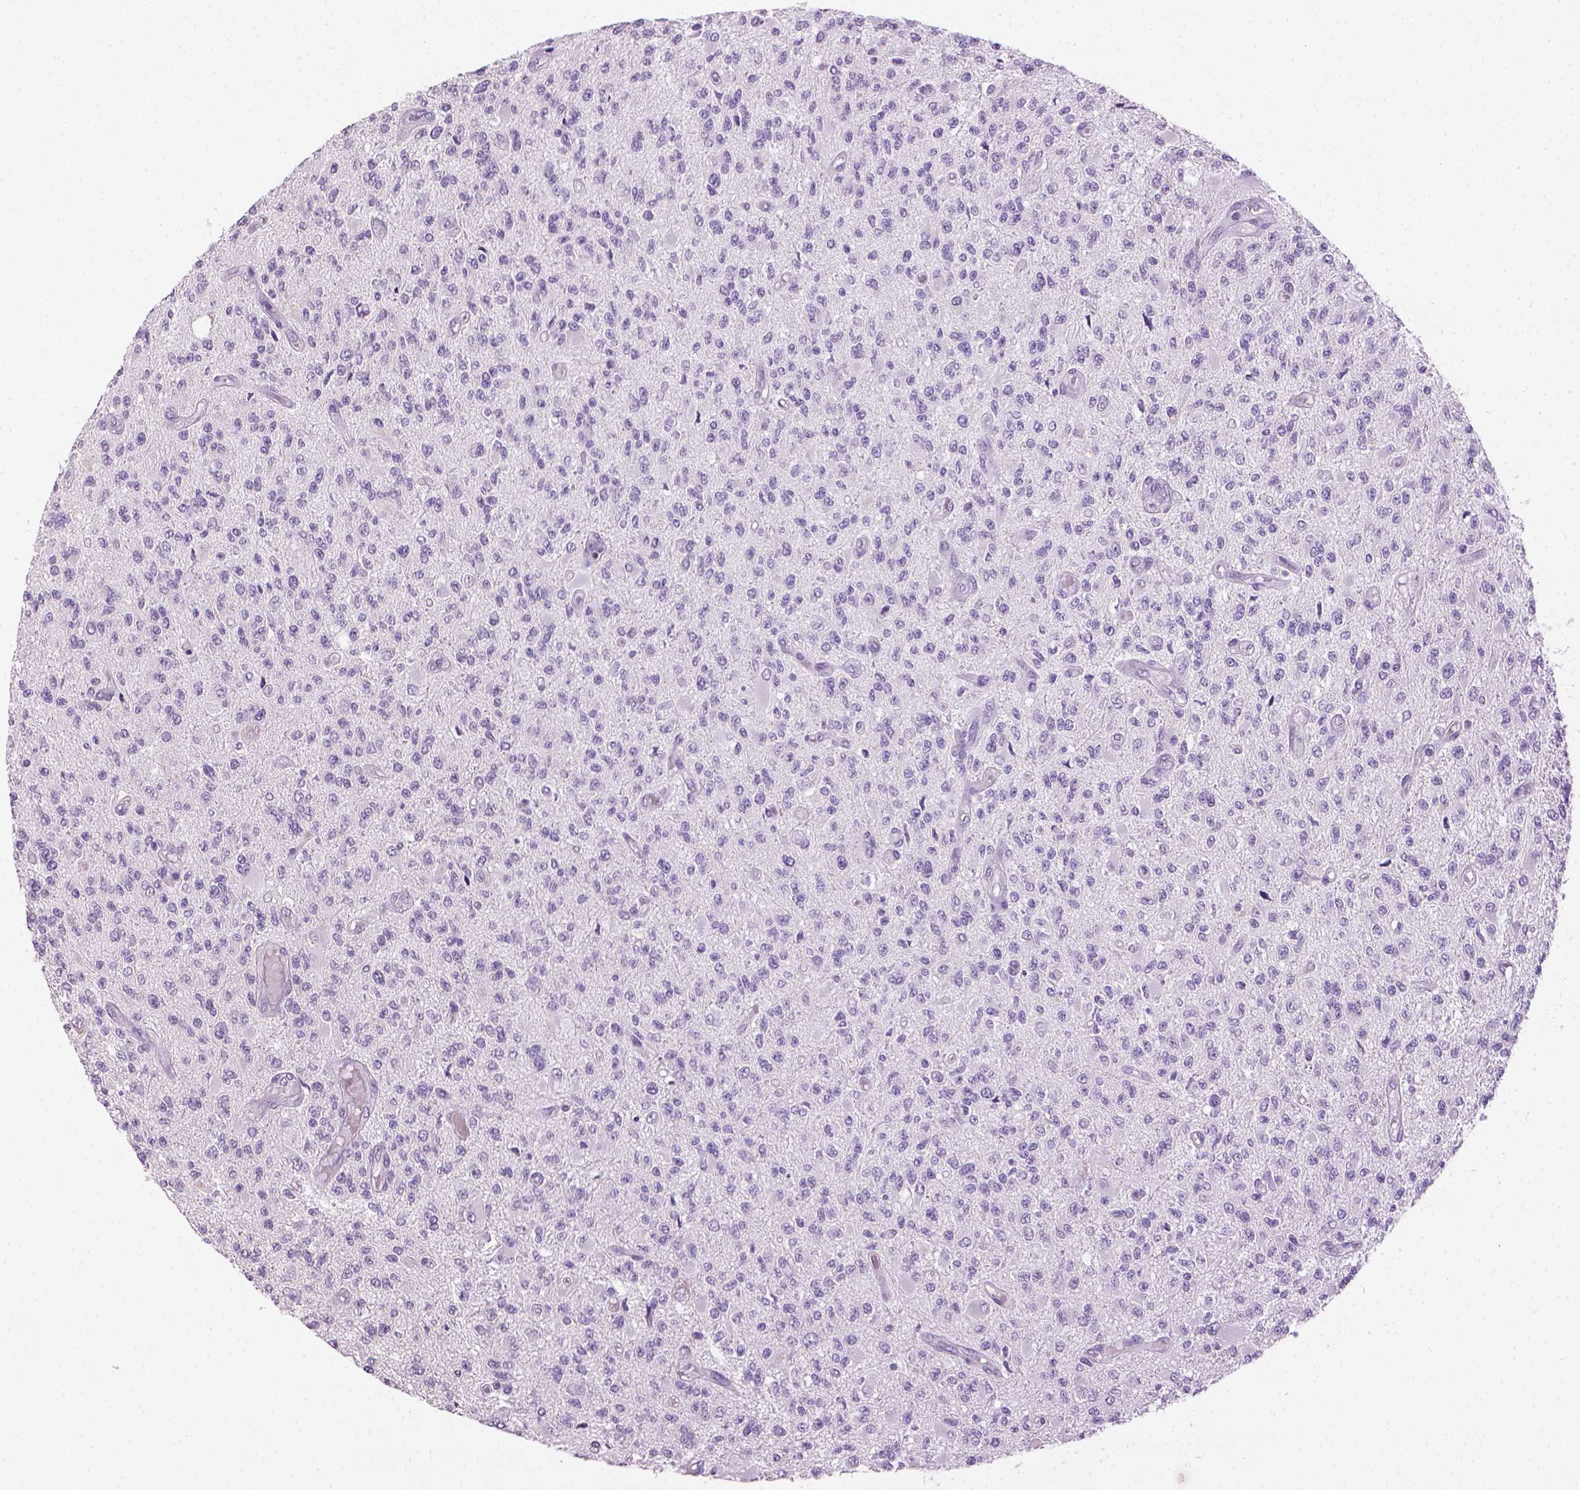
{"staining": {"intensity": "negative", "quantity": "none", "location": "none"}, "tissue": "glioma", "cell_type": "Tumor cells", "image_type": "cancer", "snomed": [{"axis": "morphology", "description": "Glioma, malignant, High grade"}, {"axis": "topography", "description": "Brain"}], "caption": "Glioma was stained to show a protein in brown. There is no significant positivity in tumor cells.", "gene": "MLANA", "patient": {"sex": "female", "age": 63}}